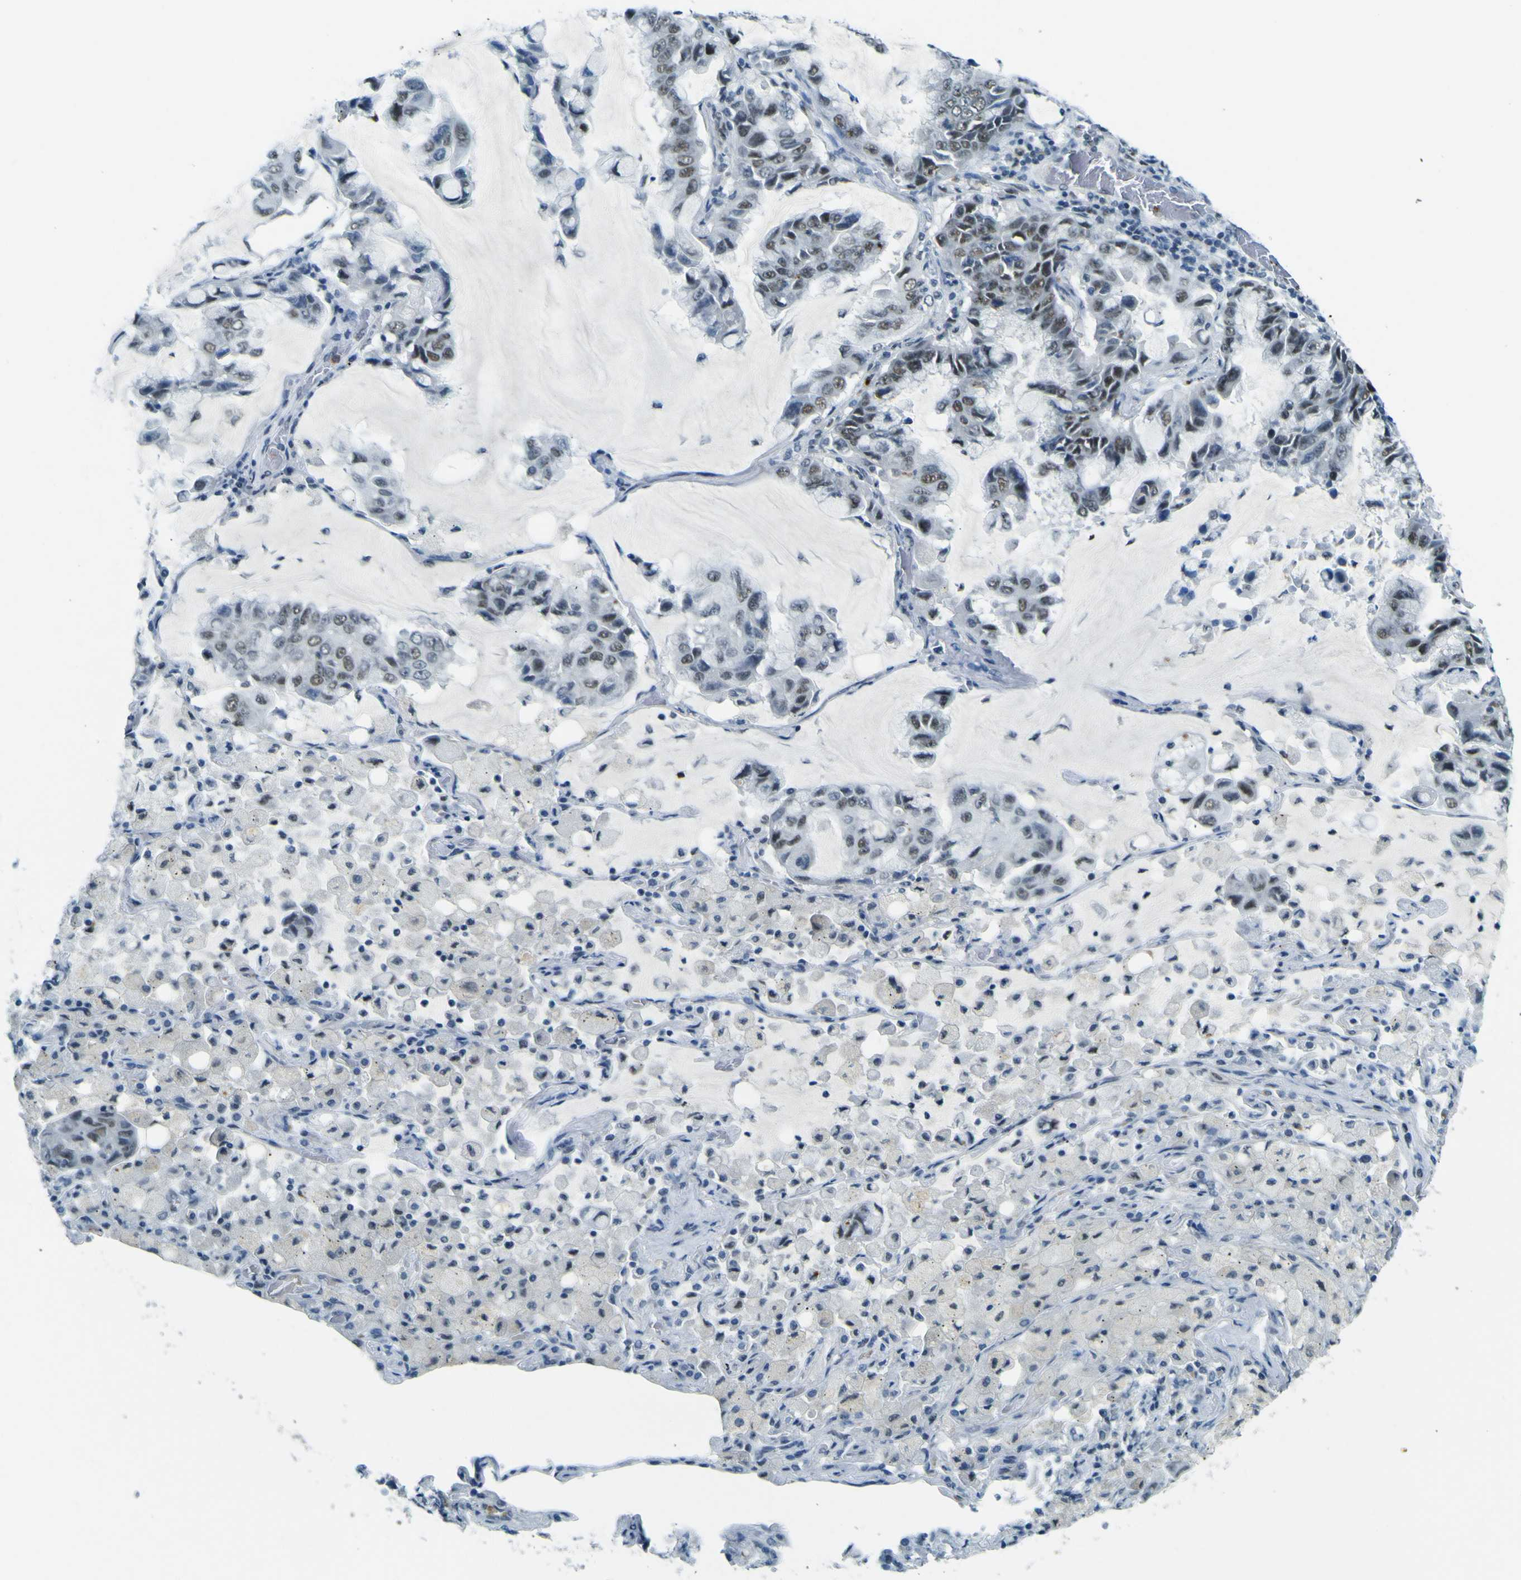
{"staining": {"intensity": "moderate", "quantity": "25%-75%", "location": "nuclear"}, "tissue": "lung cancer", "cell_type": "Tumor cells", "image_type": "cancer", "snomed": [{"axis": "morphology", "description": "Adenocarcinoma, NOS"}, {"axis": "topography", "description": "Lung"}], "caption": "Human lung adenocarcinoma stained for a protein (brown) shows moderate nuclear positive expression in about 25%-75% of tumor cells.", "gene": "CEBPG", "patient": {"sex": "male", "age": 64}}